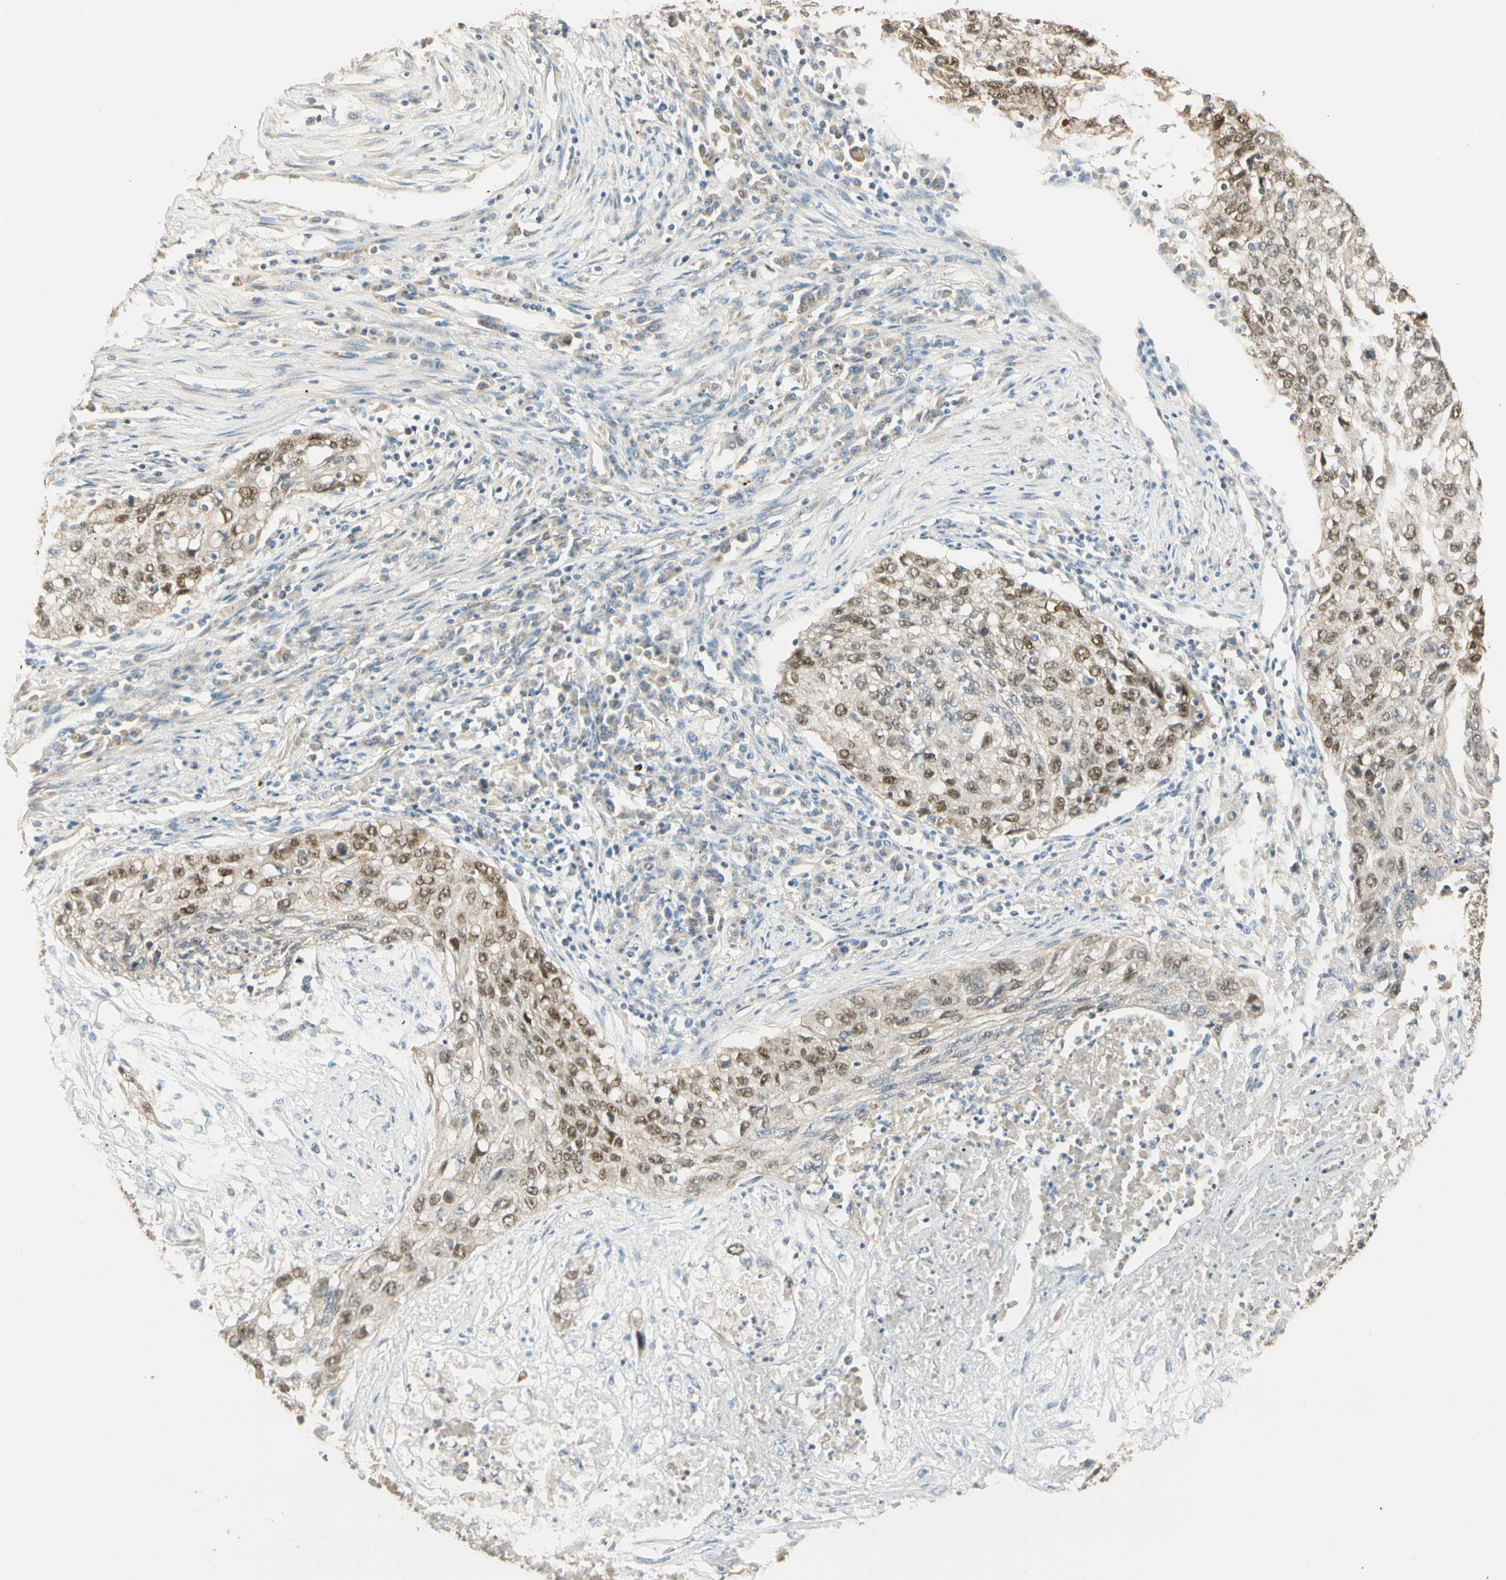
{"staining": {"intensity": "weak", "quantity": "25%-75%", "location": "cytoplasmic/membranous,nuclear"}, "tissue": "lung cancer", "cell_type": "Tumor cells", "image_type": "cancer", "snomed": [{"axis": "morphology", "description": "Squamous cell carcinoma, NOS"}, {"axis": "topography", "description": "Lung"}], "caption": "Weak cytoplasmic/membranous and nuclear positivity for a protein is present in approximately 25%-75% of tumor cells of squamous cell carcinoma (lung) using immunohistochemistry (IHC).", "gene": "RAD18", "patient": {"sex": "female", "age": 63}}